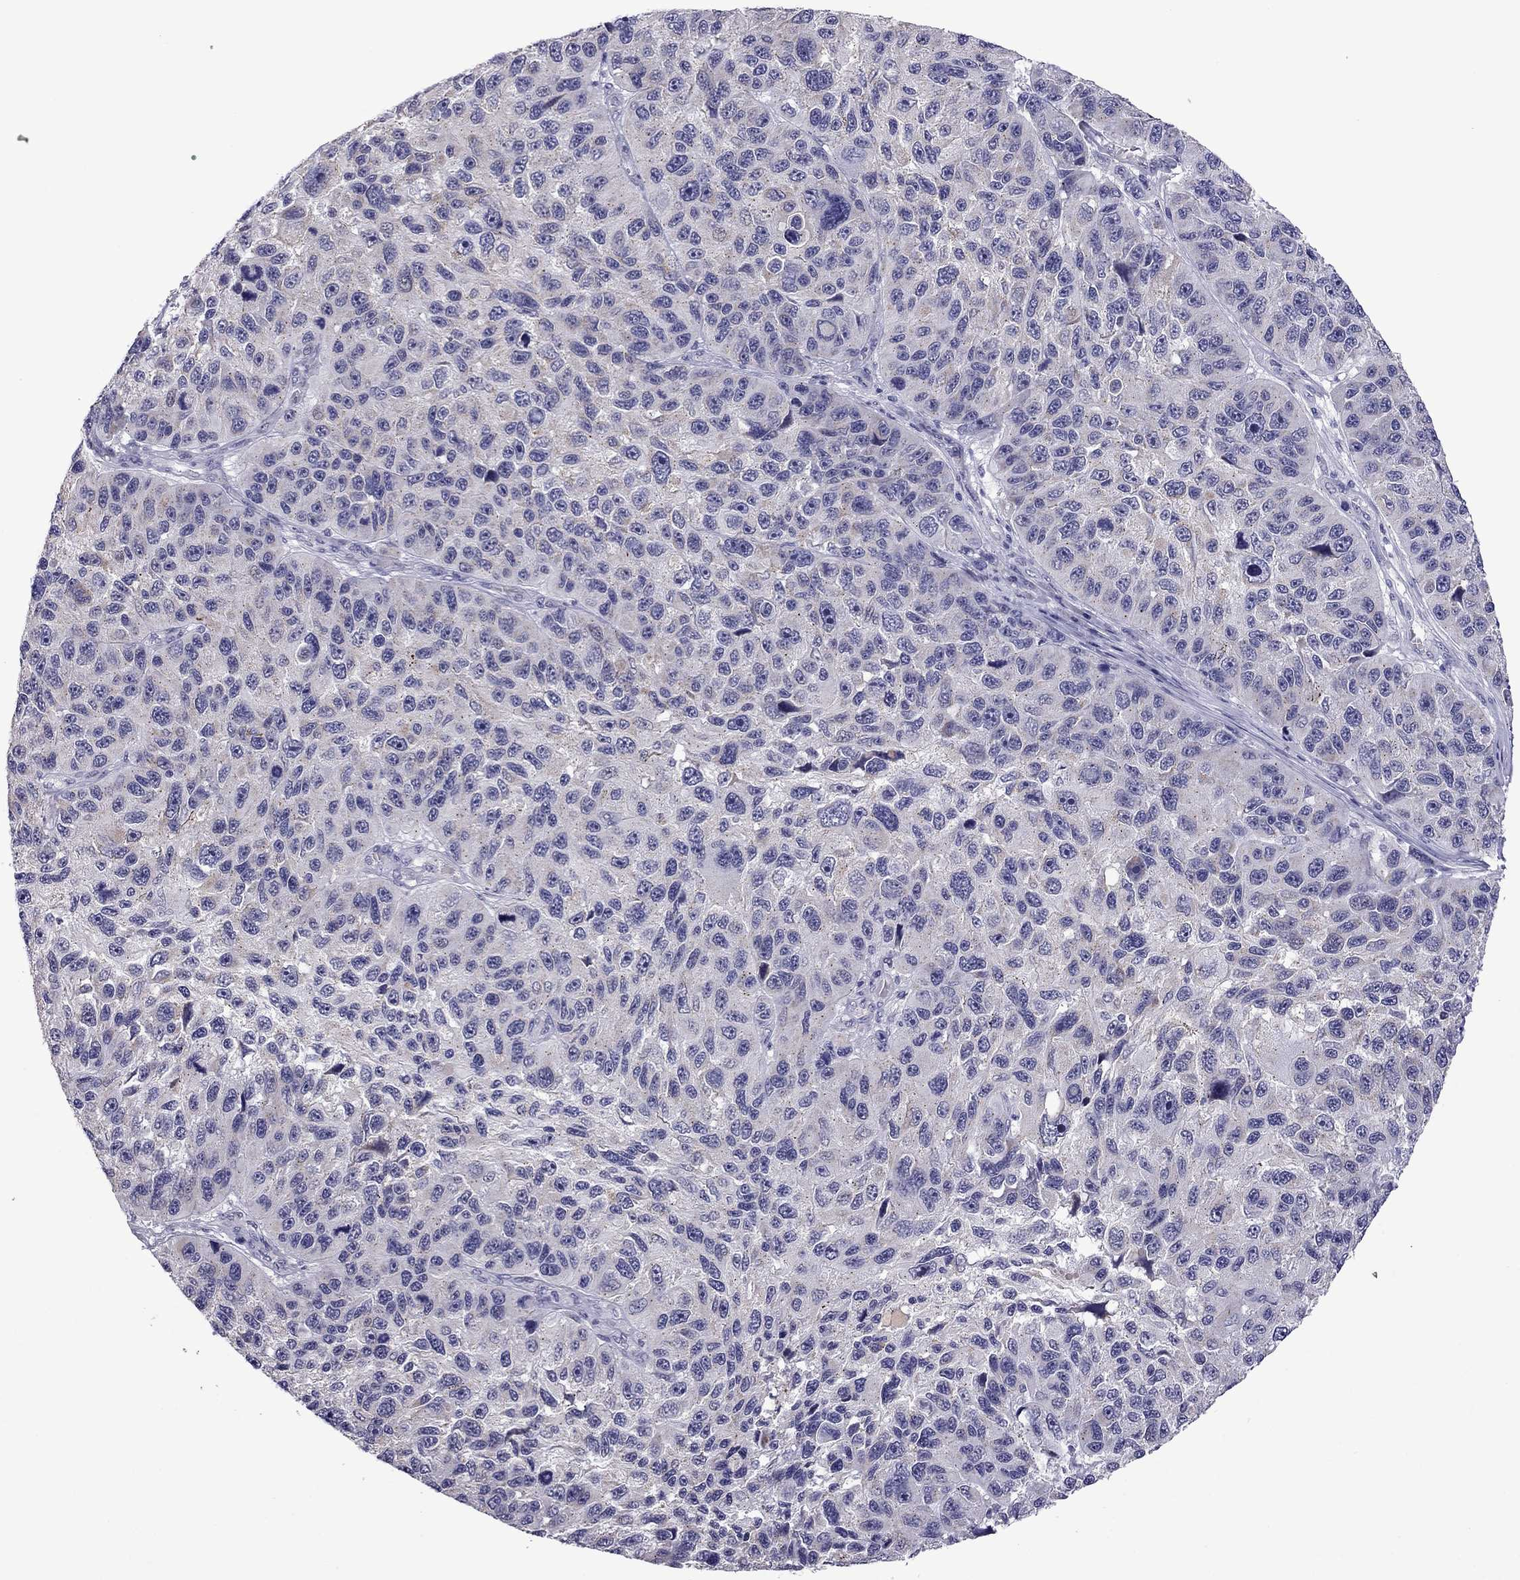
{"staining": {"intensity": "negative", "quantity": "none", "location": "none"}, "tissue": "melanoma", "cell_type": "Tumor cells", "image_type": "cancer", "snomed": [{"axis": "morphology", "description": "Malignant melanoma, NOS"}, {"axis": "topography", "description": "Skin"}], "caption": "High power microscopy photomicrograph of an IHC image of melanoma, revealing no significant positivity in tumor cells. (DAB (3,3'-diaminobenzidine) IHC visualized using brightfield microscopy, high magnification).", "gene": "MYBPH", "patient": {"sex": "male", "age": 53}}